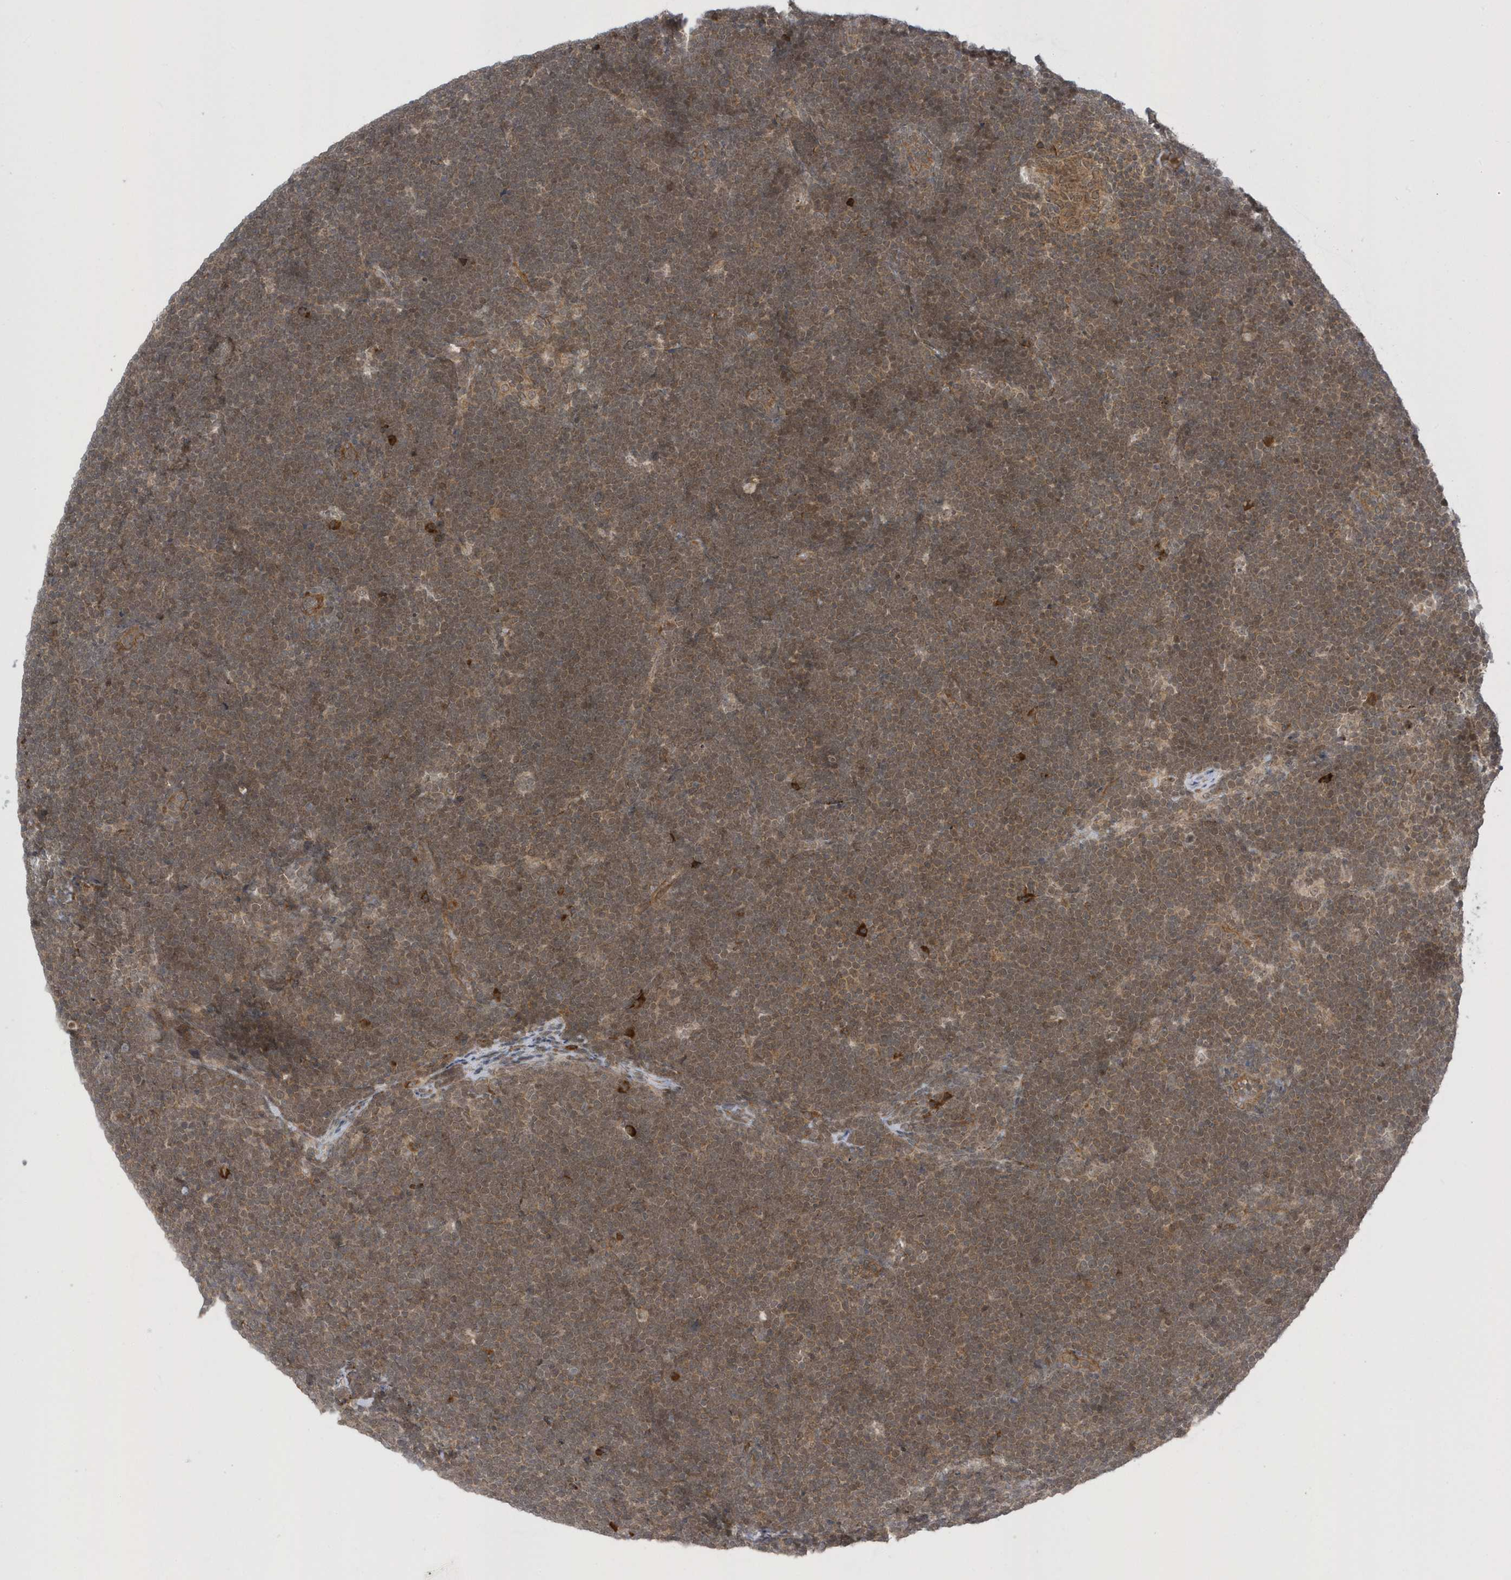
{"staining": {"intensity": "moderate", "quantity": ">75%", "location": "cytoplasmic/membranous,nuclear"}, "tissue": "lymphoma", "cell_type": "Tumor cells", "image_type": "cancer", "snomed": [{"axis": "morphology", "description": "Malignant lymphoma, non-Hodgkin's type, High grade"}, {"axis": "topography", "description": "Lymph node"}], "caption": "Immunohistochemical staining of lymphoma demonstrates moderate cytoplasmic/membranous and nuclear protein staining in approximately >75% of tumor cells.", "gene": "METTL21A", "patient": {"sex": "male", "age": 13}}